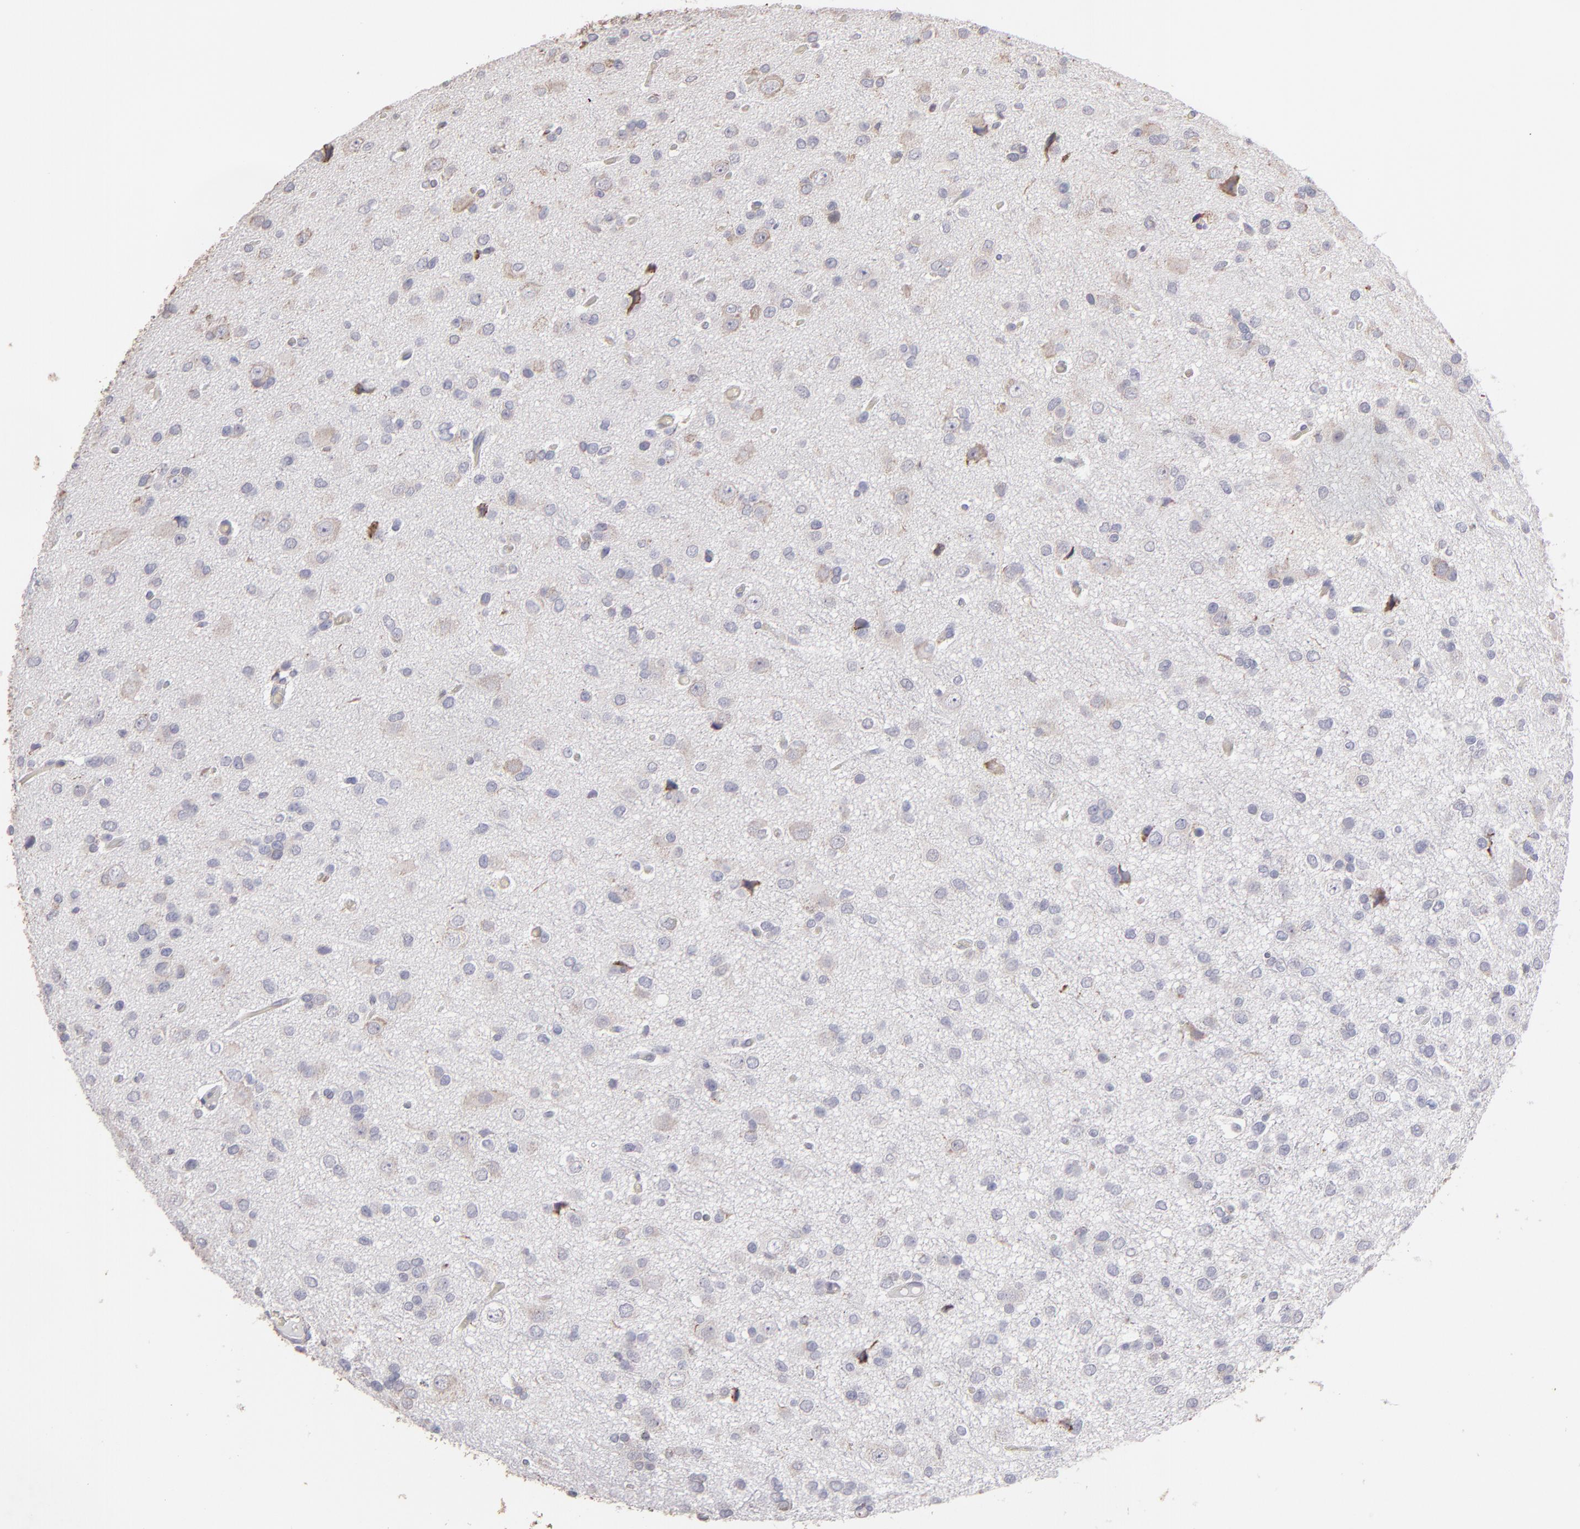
{"staining": {"intensity": "weak", "quantity": "<25%", "location": "cytoplasmic/membranous"}, "tissue": "glioma", "cell_type": "Tumor cells", "image_type": "cancer", "snomed": [{"axis": "morphology", "description": "Glioma, malignant, Low grade"}, {"axis": "topography", "description": "Brain"}], "caption": "Immunohistochemistry image of low-grade glioma (malignant) stained for a protein (brown), which shows no staining in tumor cells.", "gene": "CALR", "patient": {"sex": "male", "age": 42}}